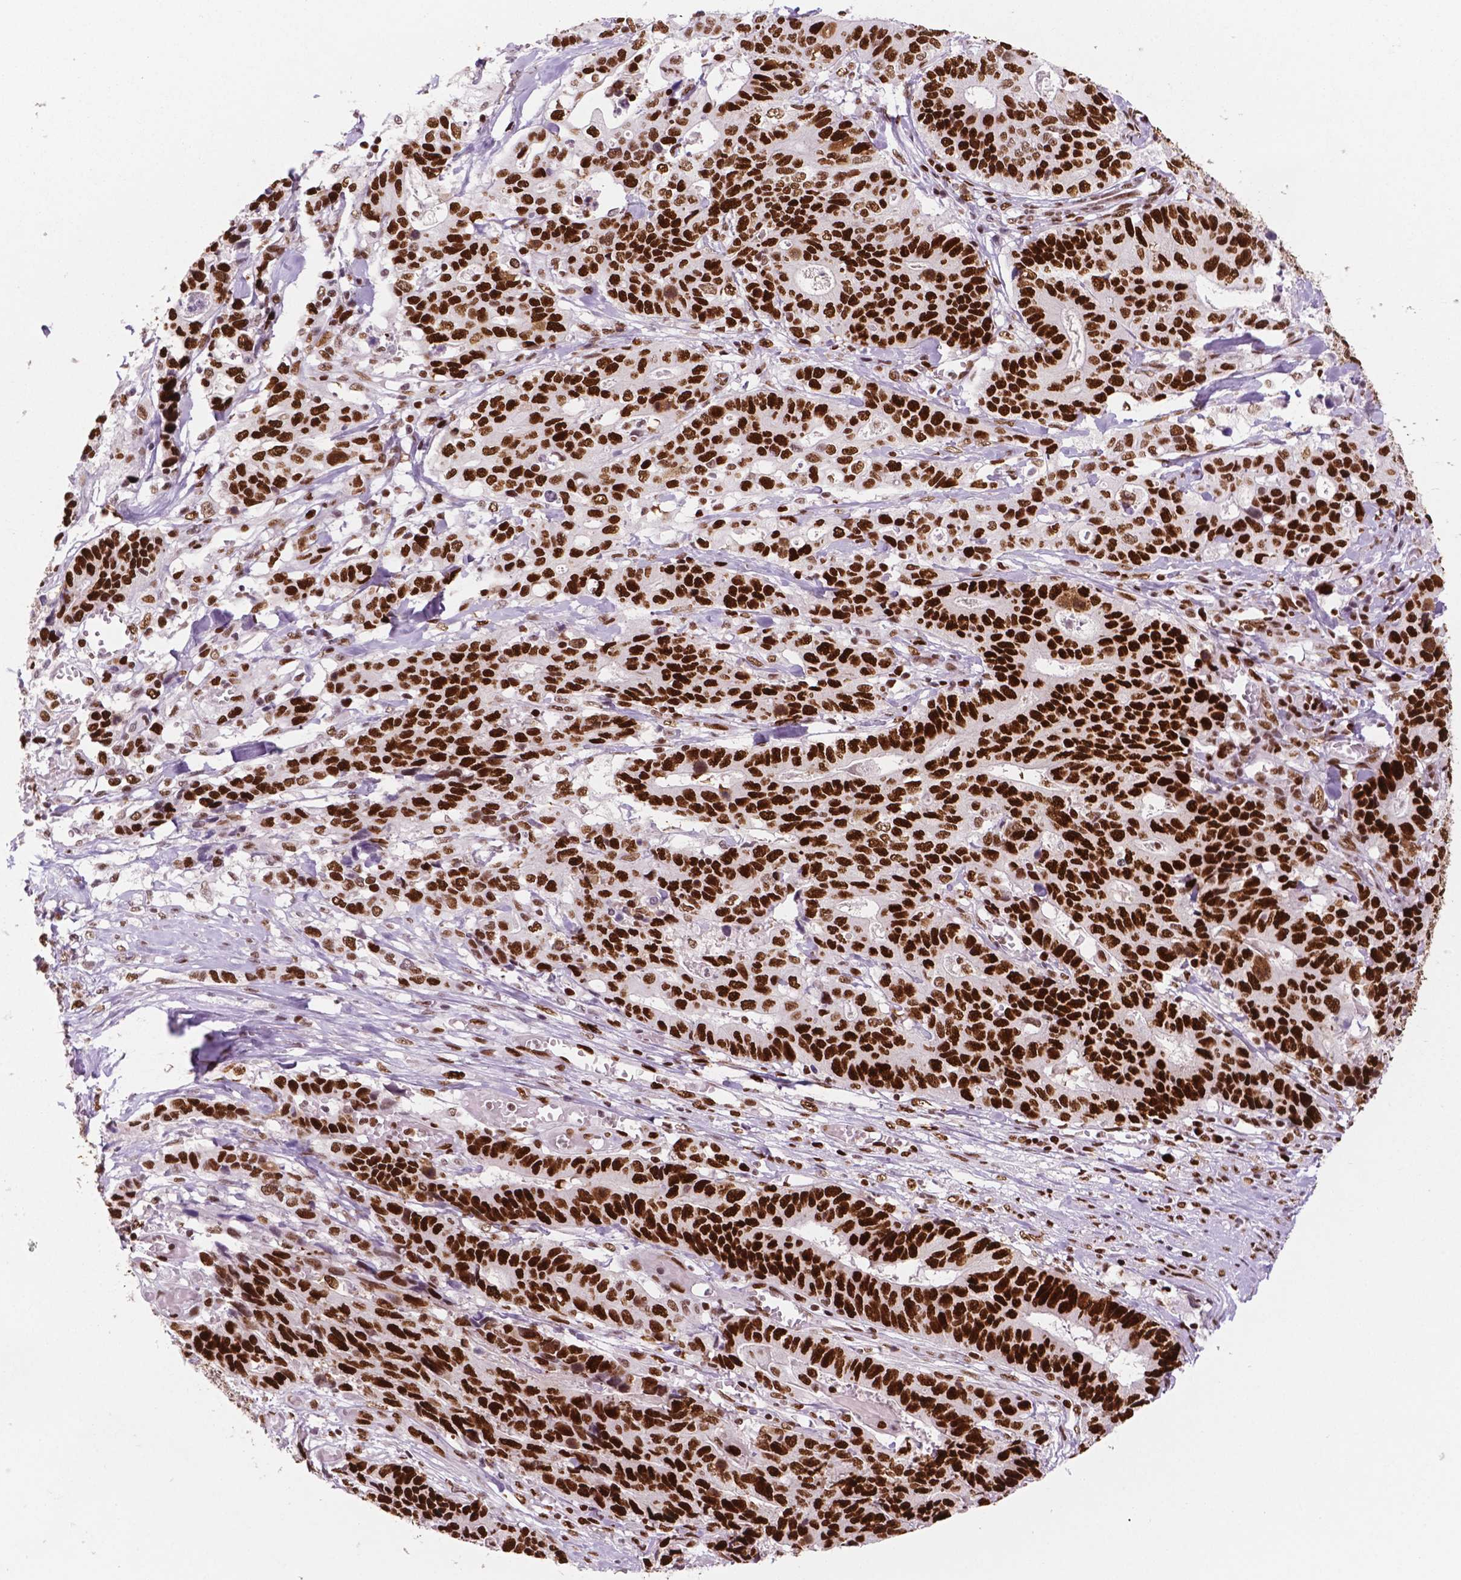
{"staining": {"intensity": "strong", "quantity": ">75%", "location": "nuclear"}, "tissue": "stomach cancer", "cell_type": "Tumor cells", "image_type": "cancer", "snomed": [{"axis": "morphology", "description": "Adenocarcinoma, NOS"}, {"axis": "topography", "description": "Stomach, upper"}], "caption": "High-magnification brightfield microscopy of stomach cancer stained with DAB (brown) and counterstained with hematoxylin (blue). tumor cells exhibit strong nuclear staining is present in approximately>75% of cells.", "gene": "MSH6", "patient": {"sex": "female", "age": 67}}